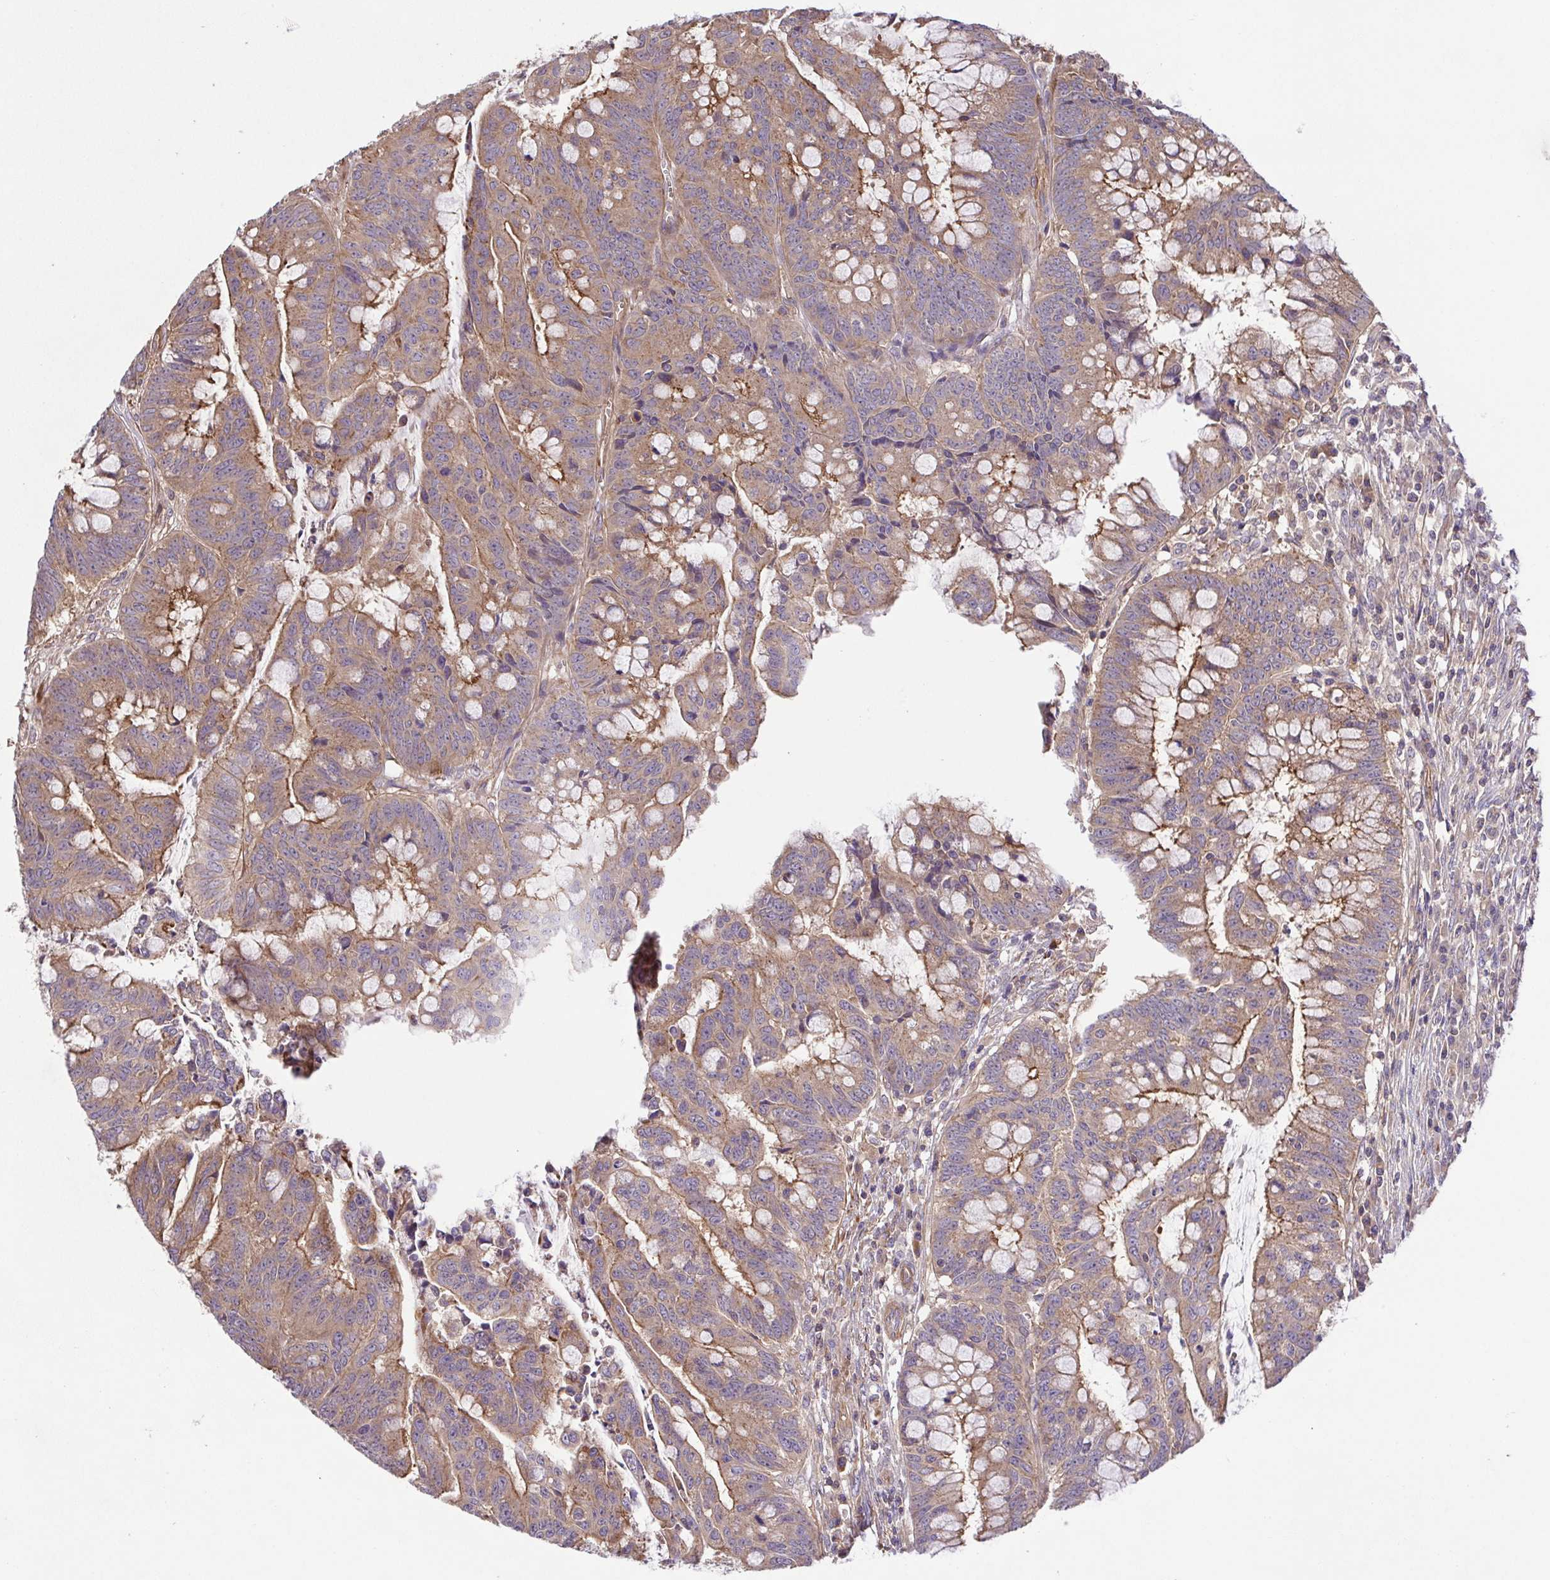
{"staining": {"intensity": "moderate", "quantity": ">75%", "location": "cytoplasmic/membranous"}, "tissue": "colorectal cancer", "cell_type": "Tumor cells", "image_type": "cancer", "snomed": [{"axis": "morphology", "description": "Adenocarcinoma, NOS"}, {"axis": "topography", "description": "Colon"}], "caption": "This is a histology image of IHC staining of colorectal adenocarcinoma, which shows moderate expression in the cytoplasmic/membranous of tumor cells.", "gene": "IDE", "patient": {"sex": "male", "age": 62}}